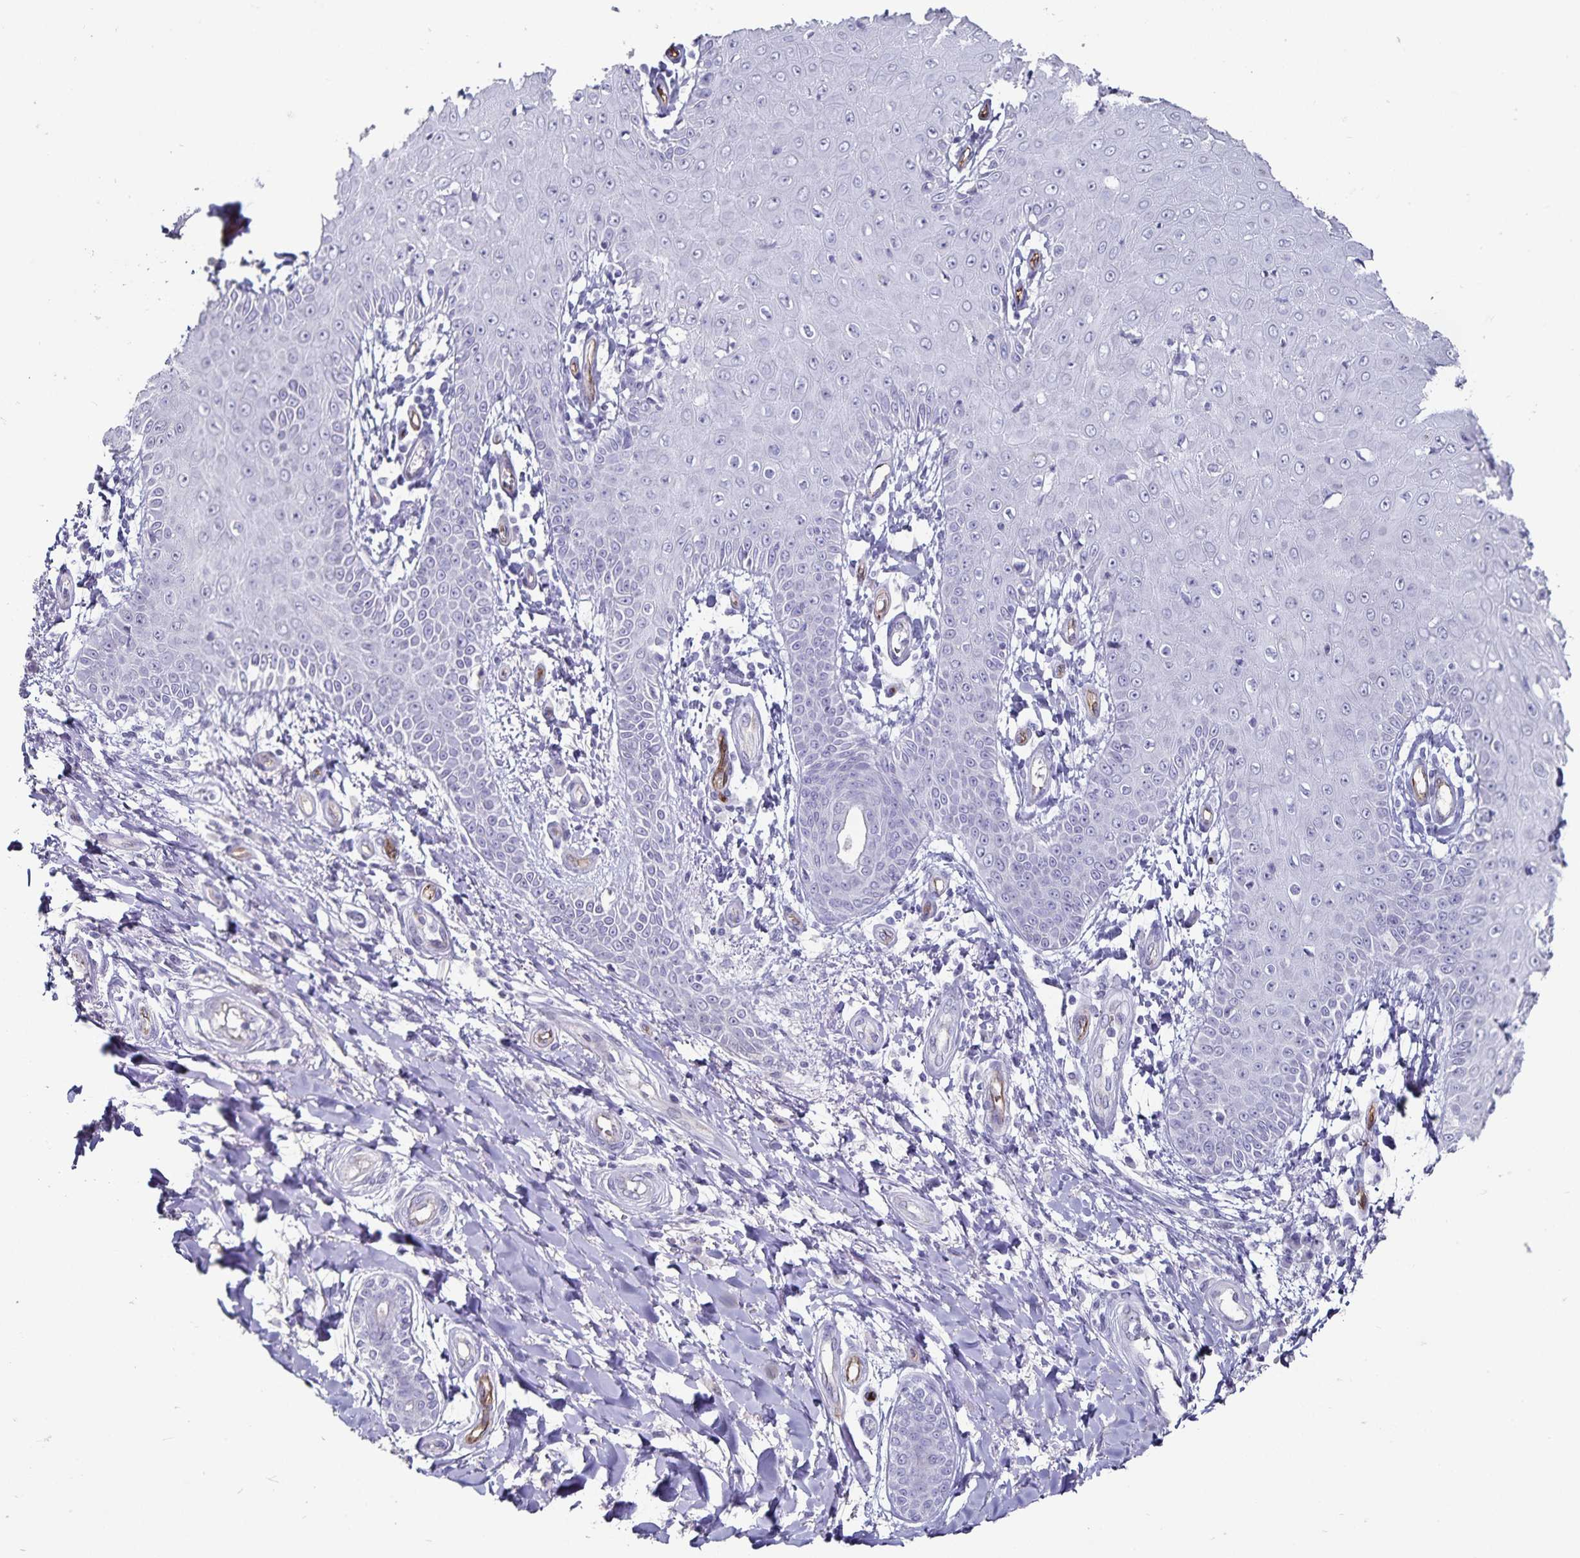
{"staining": {"intensity": "negative", "quantity": "none", "location": "none"}, "tissue": "skin cancer", "cell_type": "Tumor cells", "image_type": "cancer", "snomed": [{"axis": "morphology", "description": "Squamous cell carcinoma, NOS"}, {"axis": "topography", "description": "Skin"}], "caption": "The histopathology image displays no staining of tumor cells in skin cancer.", "gene": "PODXL", "patient": {"sex": "male", "age": 70}}